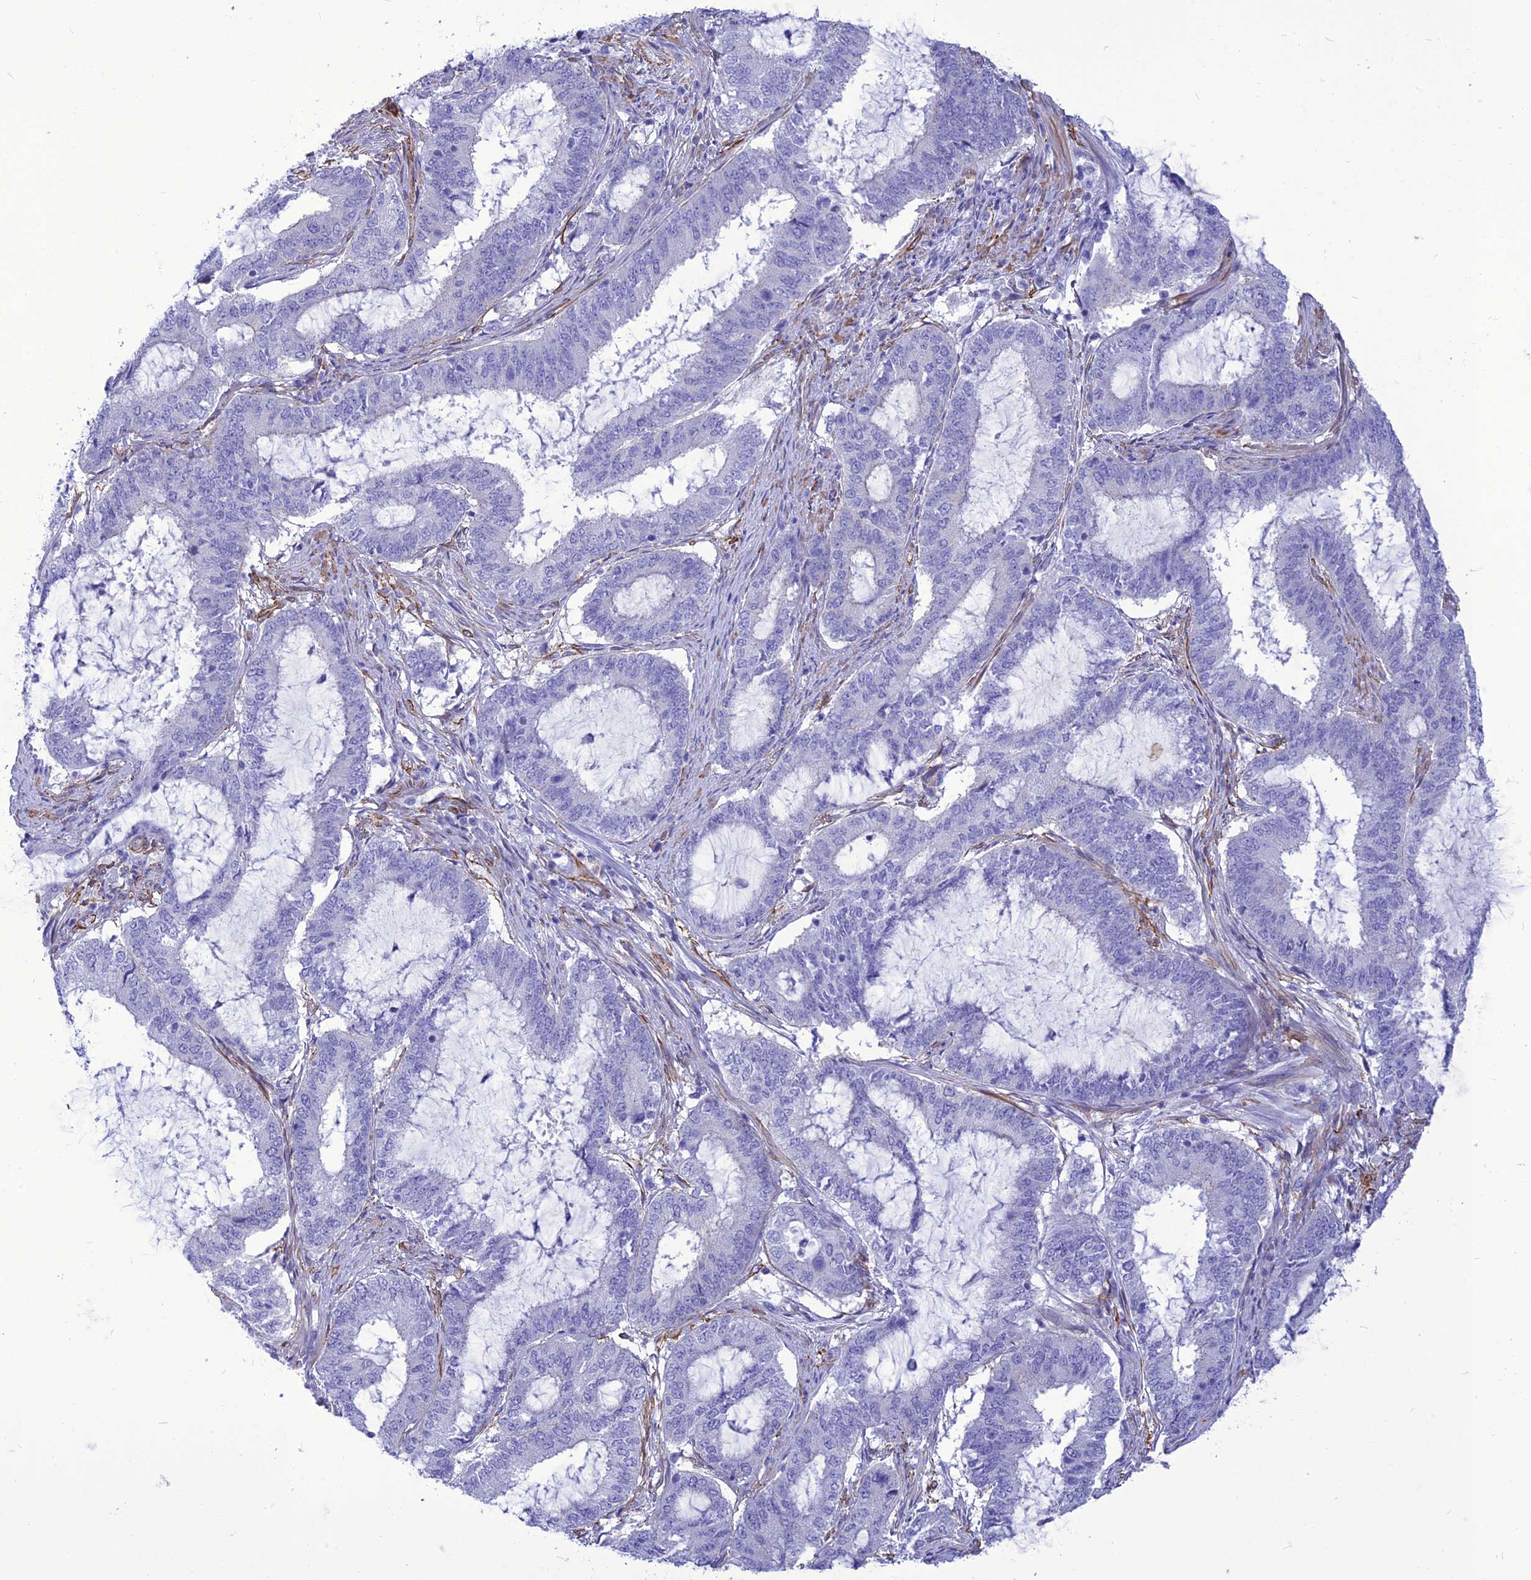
{"staining": {"intensity": "negative", "quantity": "none", "location": "none"}, "tissue": "endometrial cancer", "cell_type": "Tumor cells", "image_type": "cancer", "snomed": [{"axis": "morphology", "description": "Adenocarcinoma, NOS"}, {"axis": "topography", "description": "Endometrium"}], "caption": "Tumor cells show no significant protein positivity in endometrial cancer (adenocarcinoma).", "gene": "NKD1", "patient": {"sex": "female", "age": 51}}